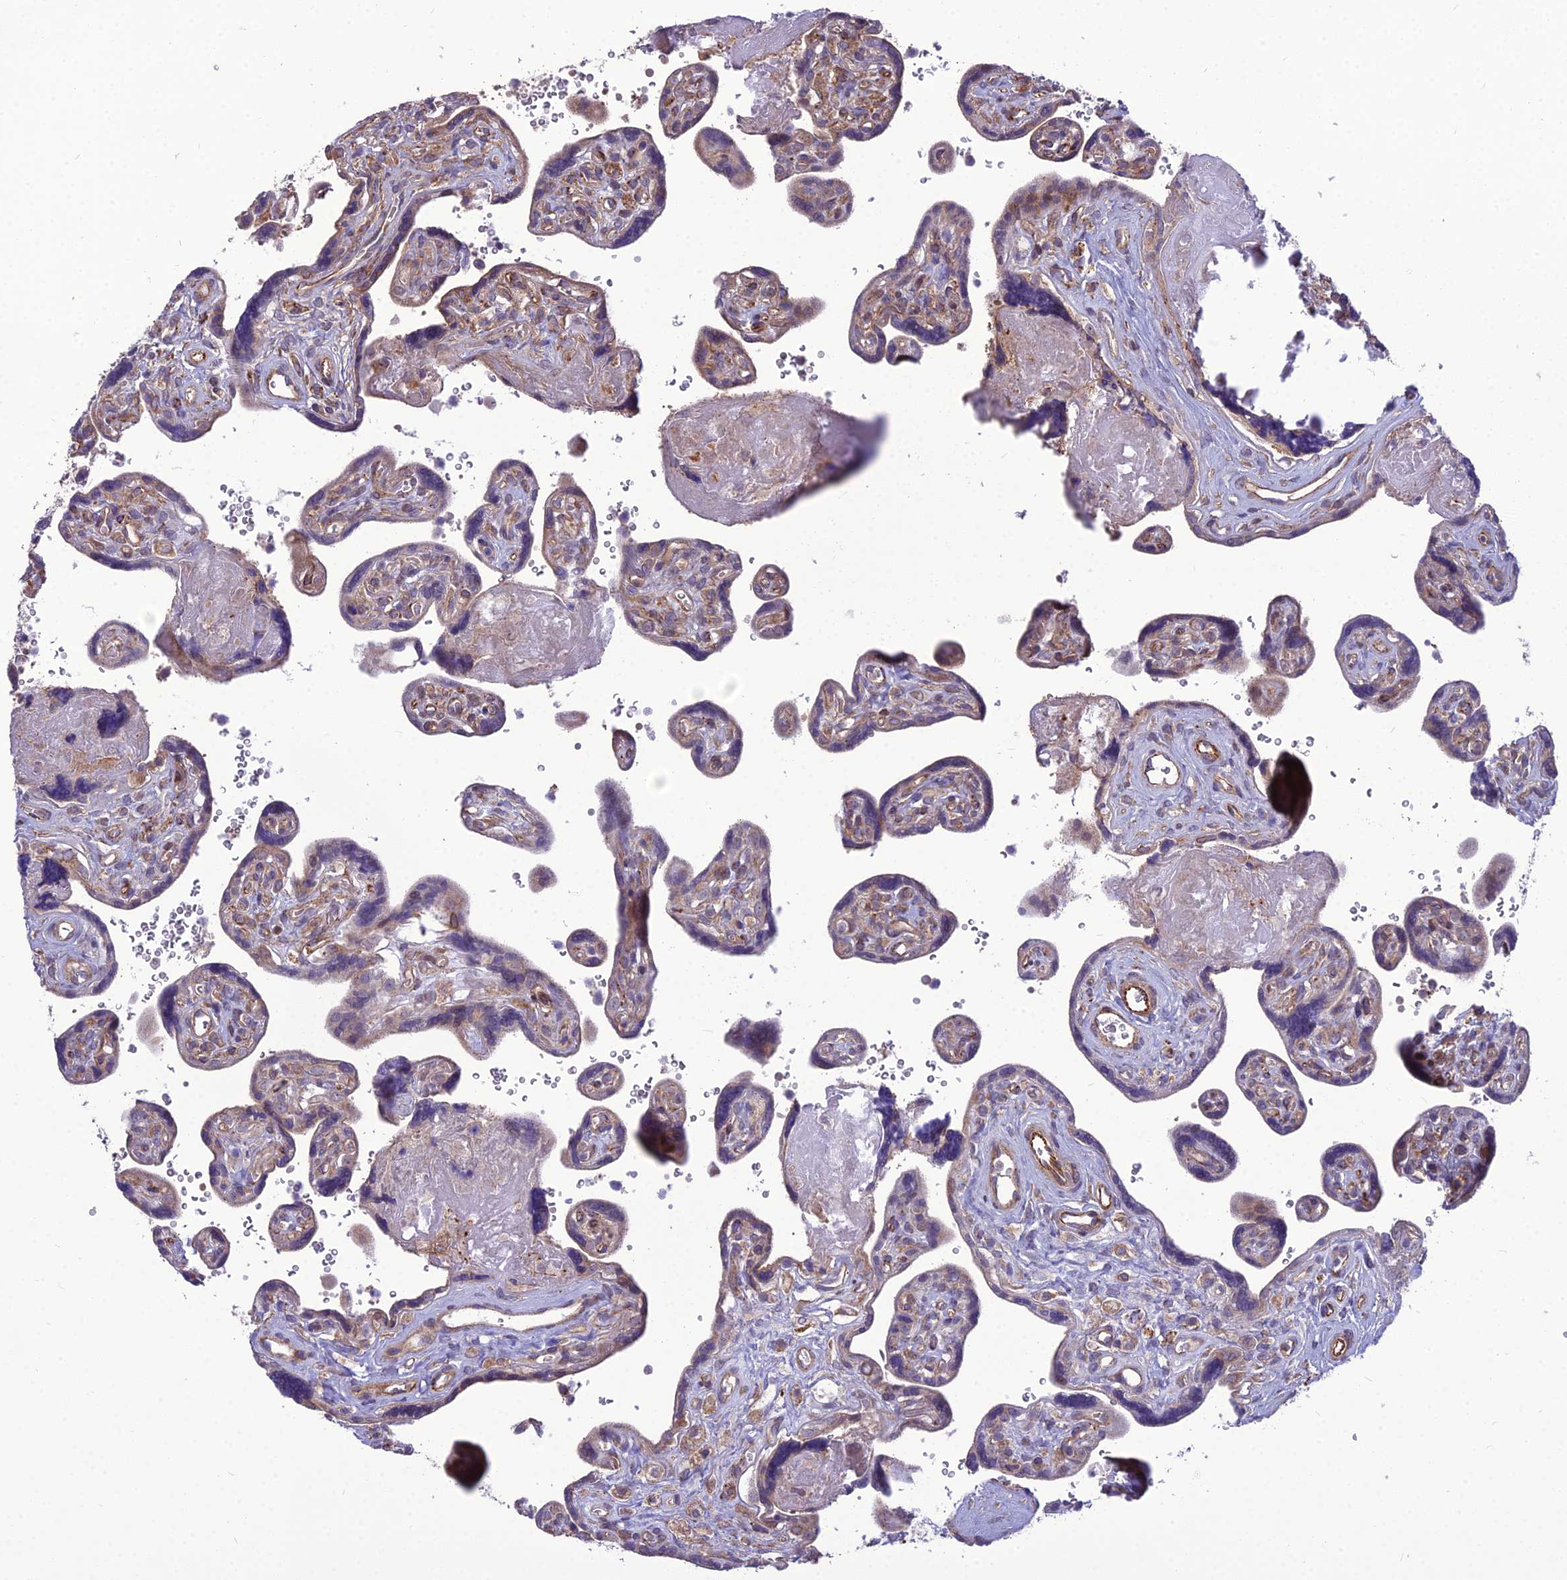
{"staining": {"intensity": "weak", "quantity": "<25%", "location": "cytoplasmic/membranous"}, "tissue": "placenta", "cell_type": "Trophoblastic cells", "image_type": "normal", "snomed": [{"axis": "morphology", "description": "Normal tissue, NOS"}, {"axis": "topography", "description": "Placenta"}], "caption": "This is an IHC image of normal human placenta. There is no expression in trophoblastic cells.", "gene": "TSPYL2", "patient": {"sex": "female", "age": 39}}